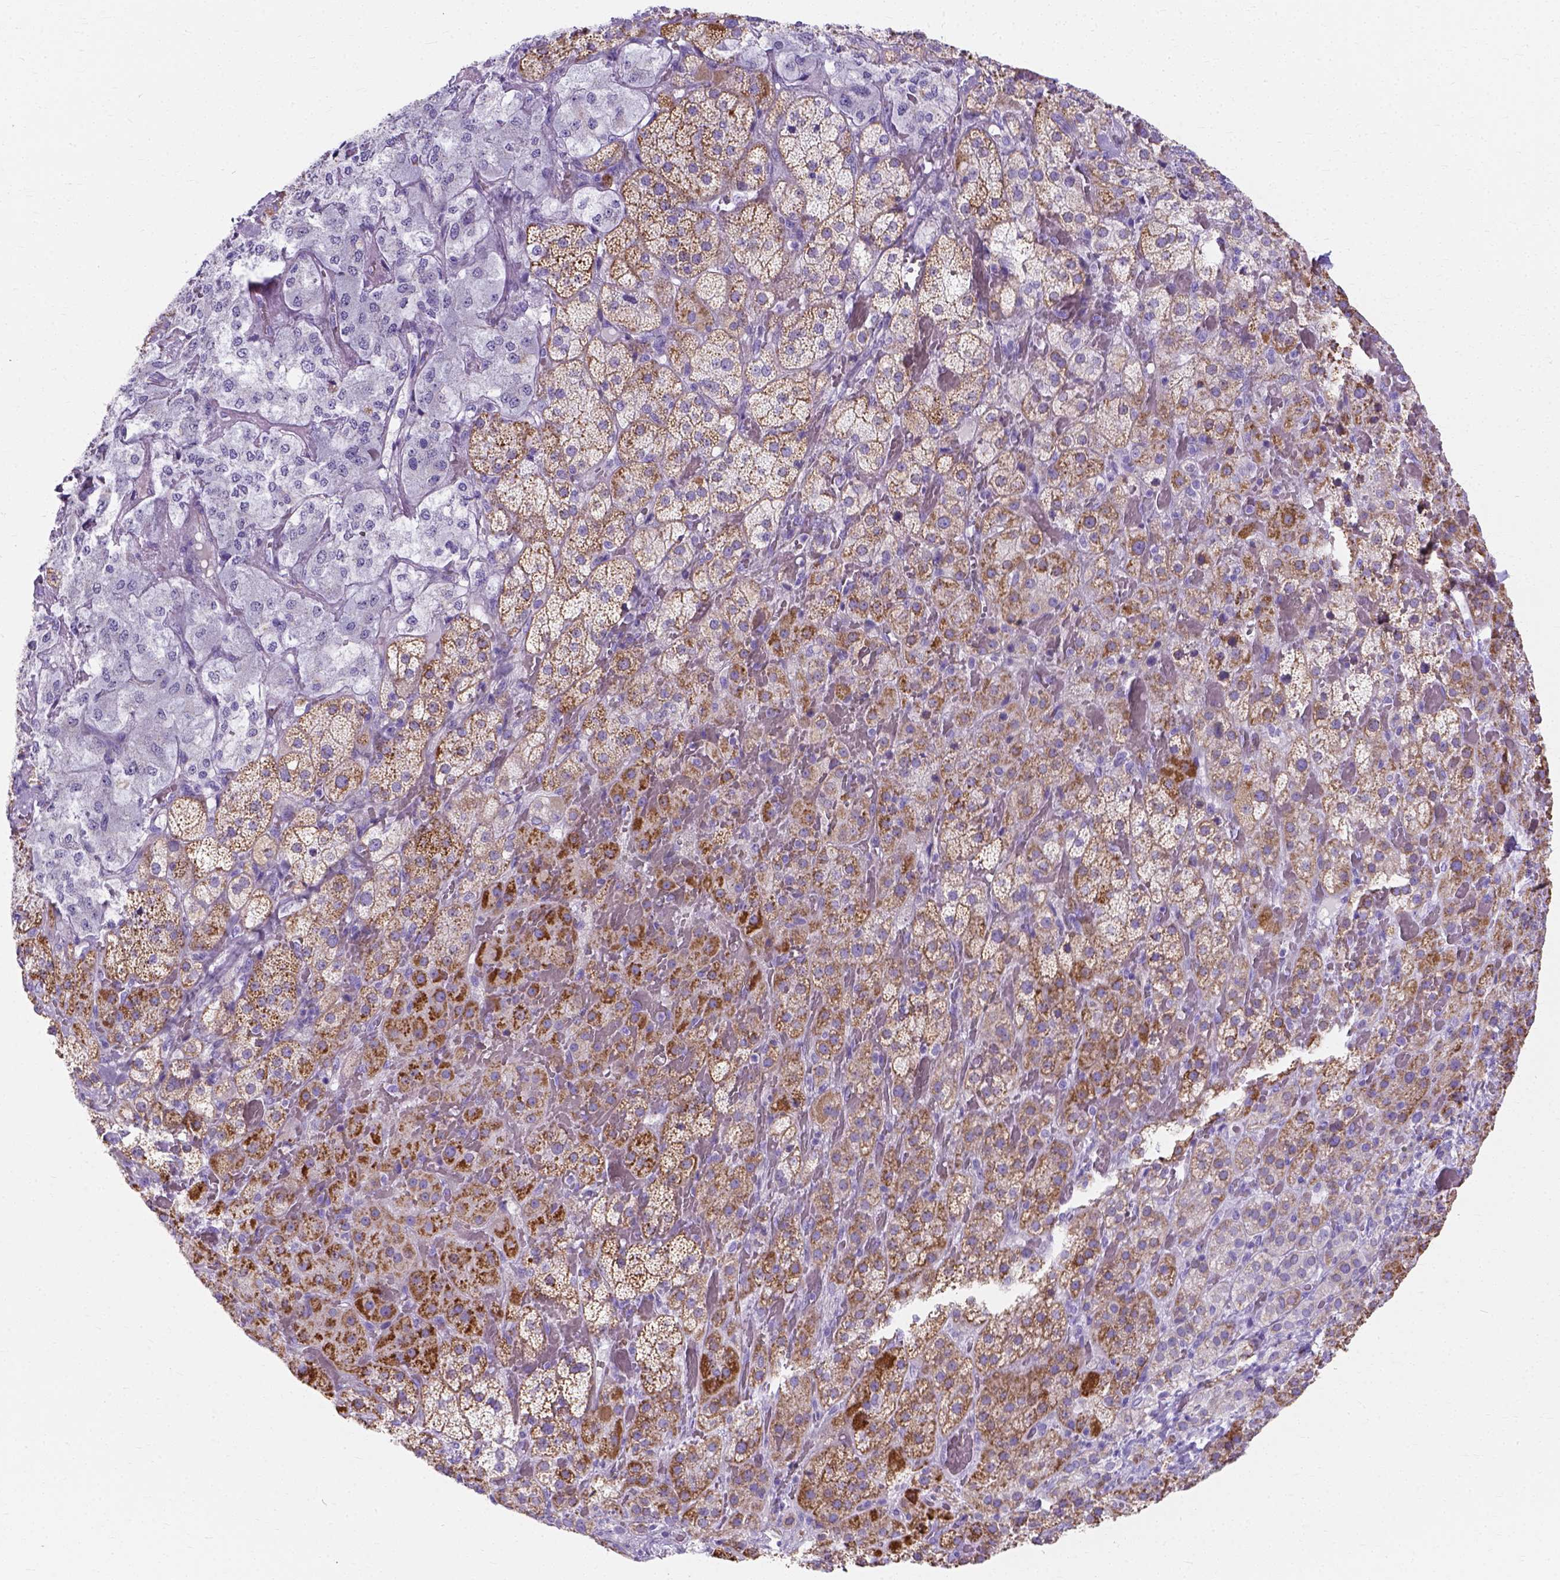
{"staining": {"intensity": "moderate", "quantity": ">75%", "location": "cytoplasmic/membranous"}, "tissue": "adrenal gland", "cell_type": "Glandular cells", "image_type": "normal", "snomed": [{"axis": "morphology", "description": "Normal tissue, NOS"}, {"axis": "topography", "description": "Adrenal gland"}], "caption": "Immunohistochemical staining of unremarkable adrenal gland demonstrates >75% levels of moderate cytoplasmic/membranous protein expression in about >75% of glandular cells. (IHC, brightfield microscopy, high magnification).", "gene": "MYH15", "patient": {"sex": "male", "age": 57}}